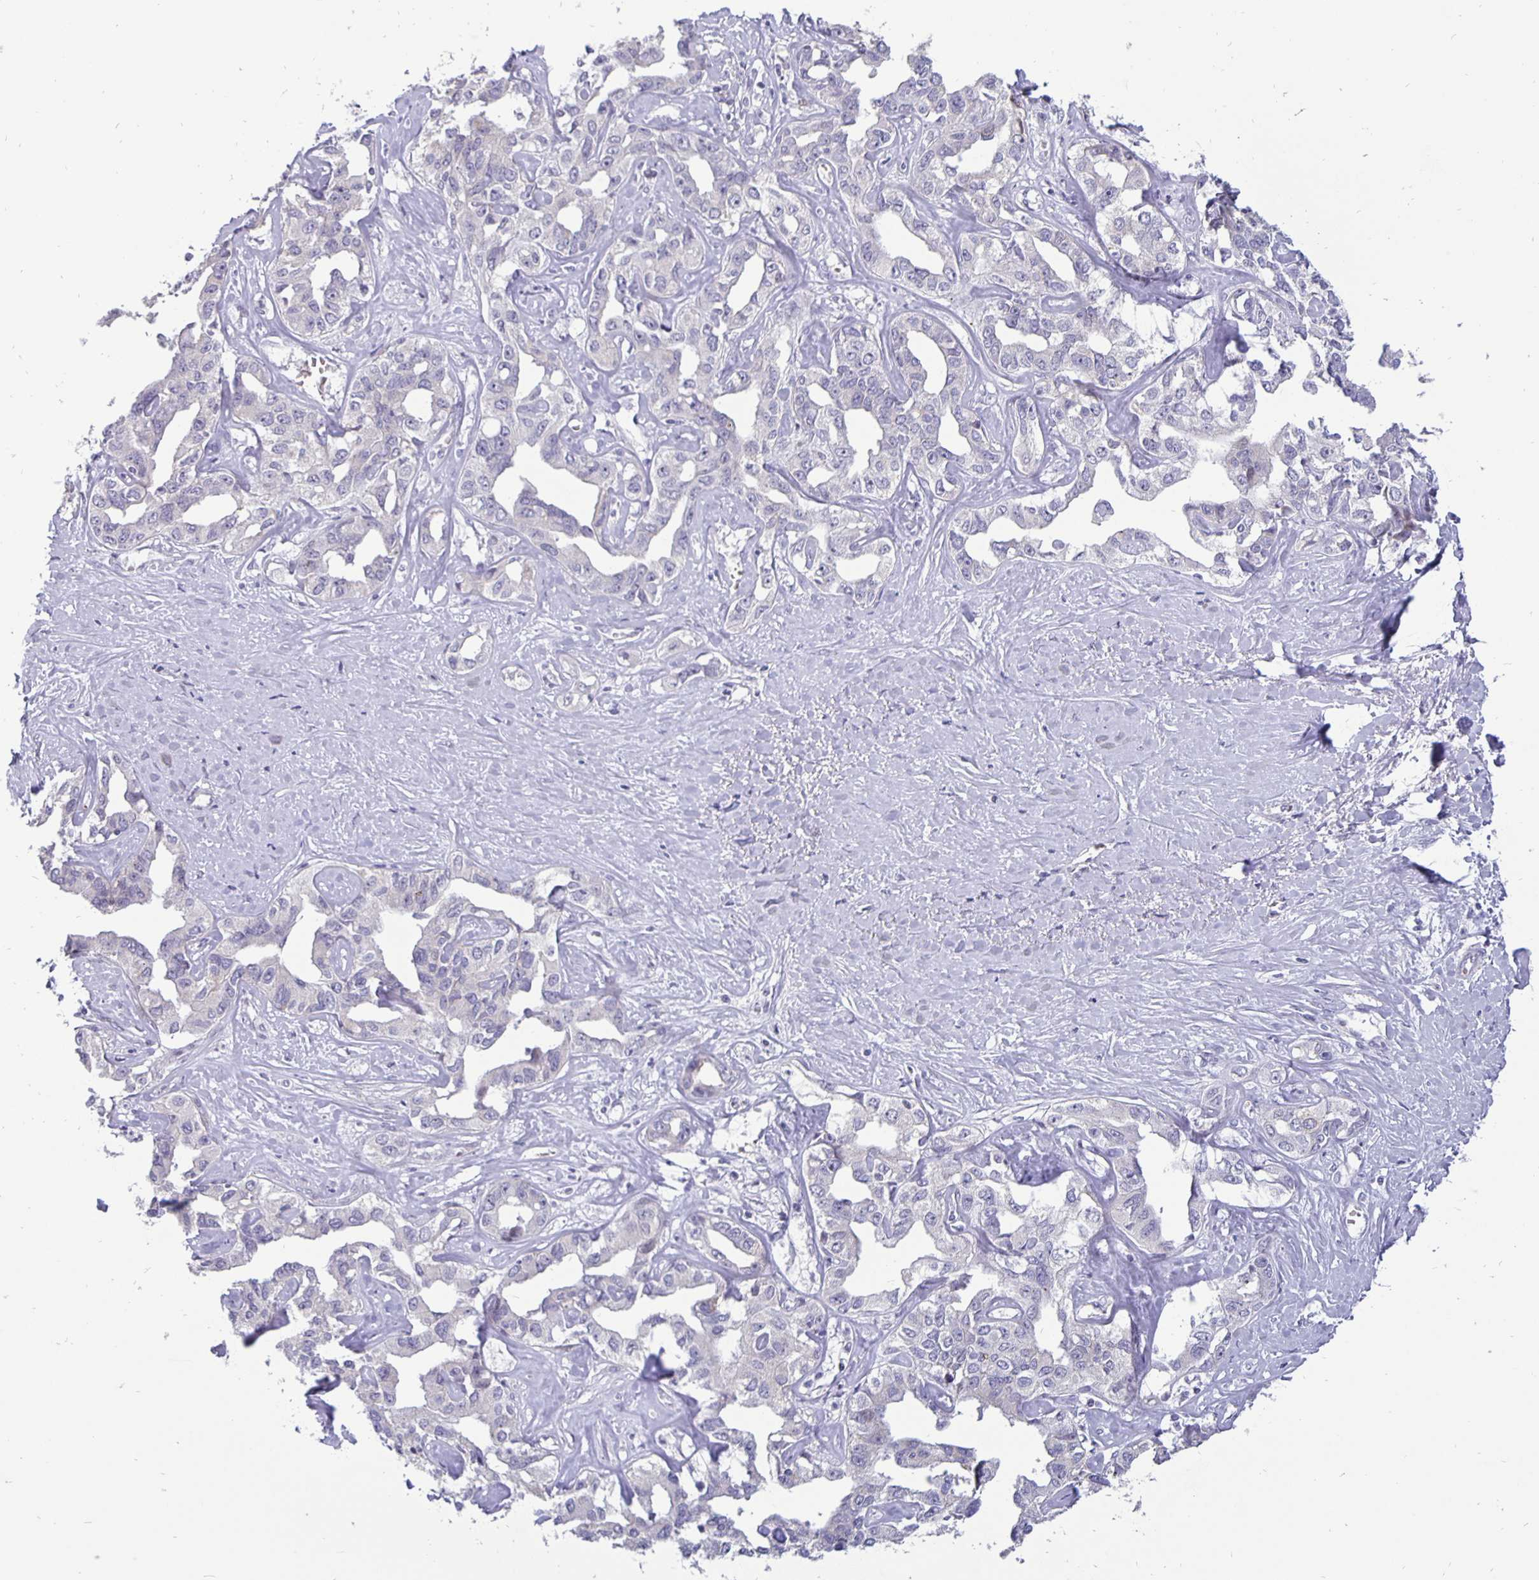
{"staining": {"intensity": "negative", "quantity": "none", "location": "none"}, "tissue": "liver cancer", "cell_type": "Tumor cells", "image_type": "cancer", "snomed": [{"axis": "morphology", "description": "Cholangiocarcinoma"}, {"axis": "topography", "description": "Liver"}], "caption": "This is an immunohistochemistry (IHC) histopathology image of human liver cancer (cholangiocarcinoma). There is no expression in tumor cells.", "gene": "ERBB2", "patient": {"sex": "male", "age": 59}}